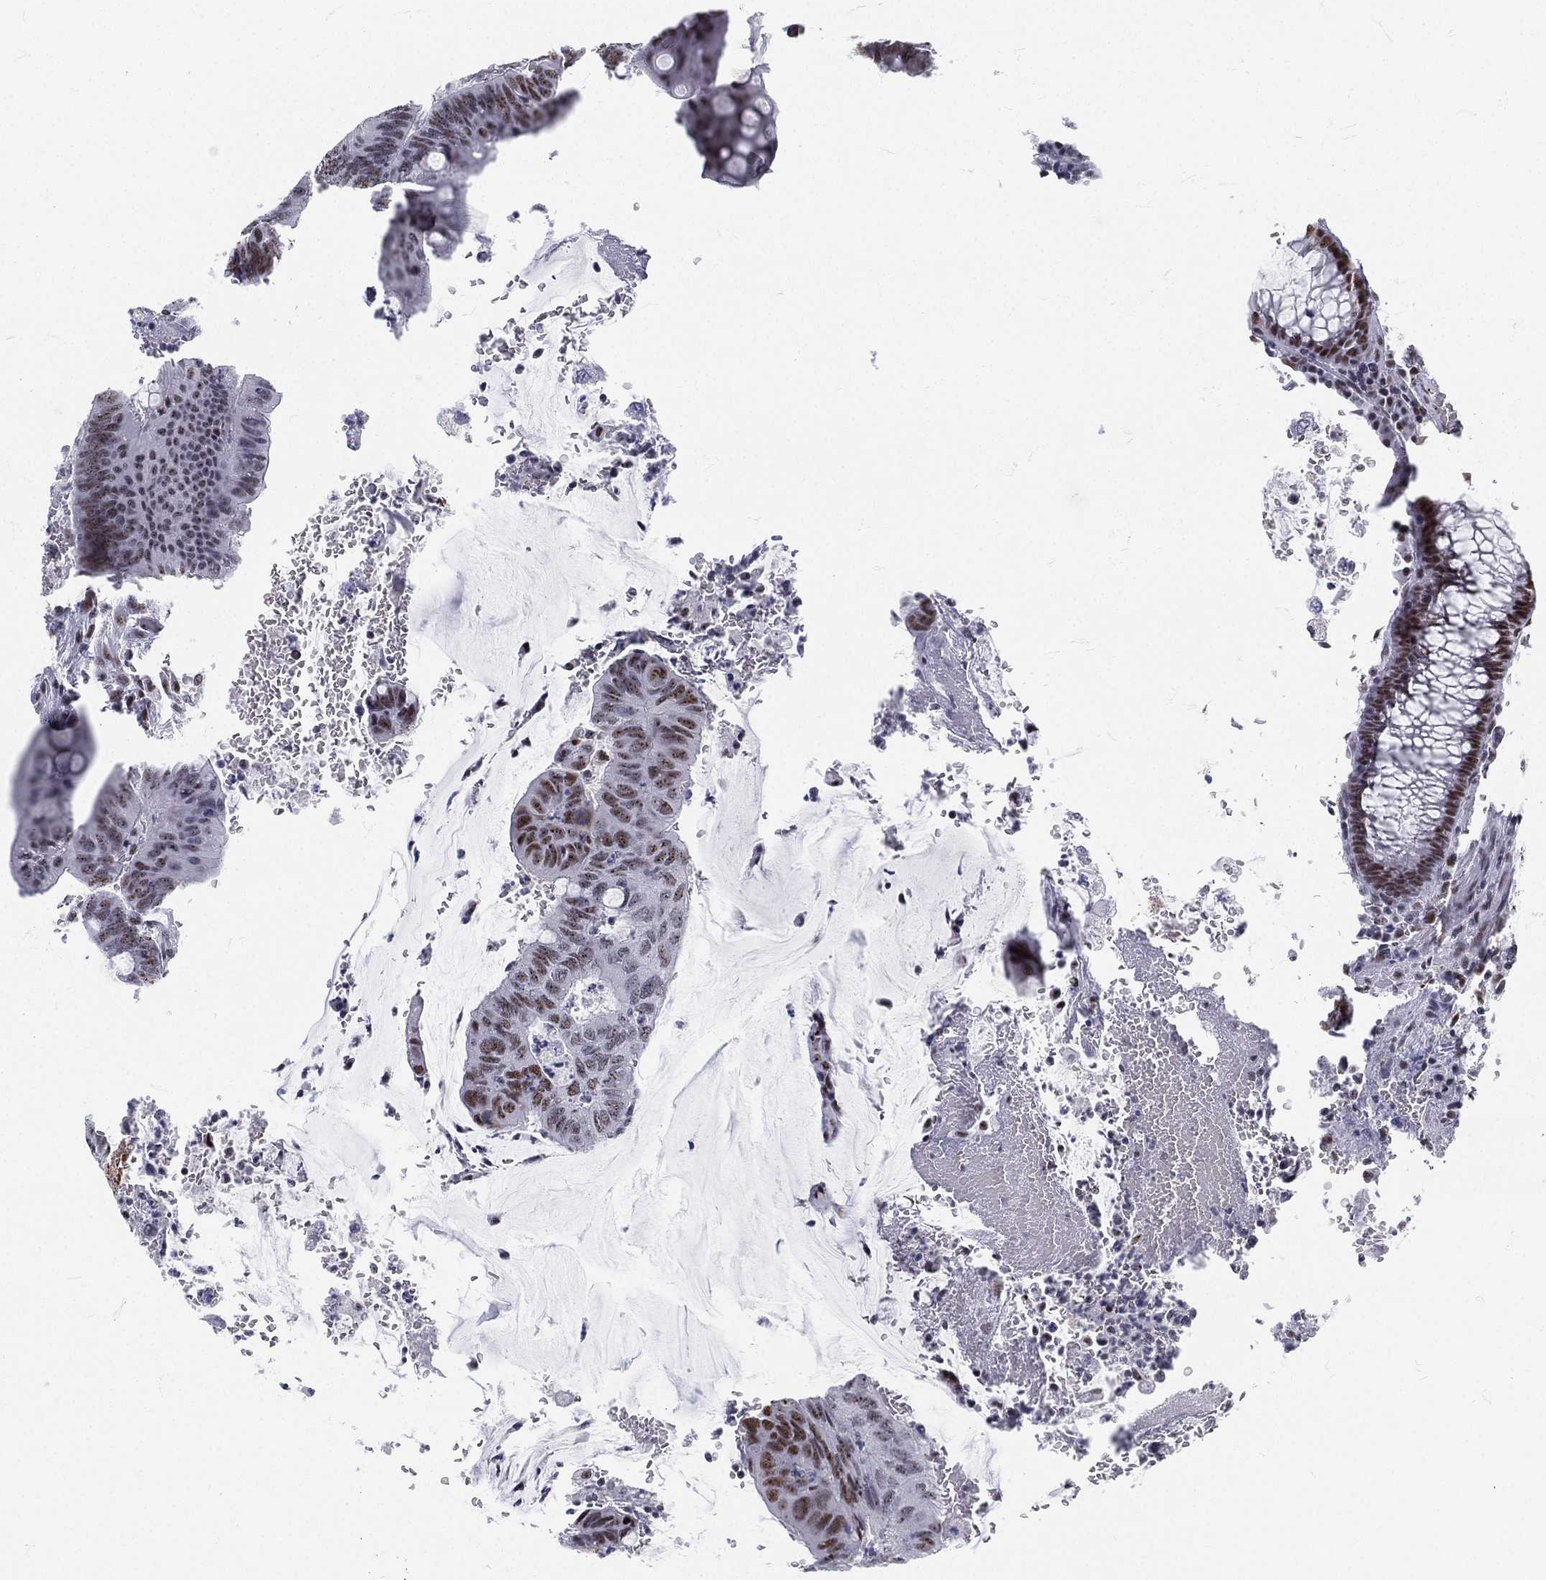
{"staining": {"intensity": "moderate", "quantity": "25%-75%", "location": "nuclear"}, "tissue": "colorectal cancer", "cell_type": "Tumor cells", "image_type": "cancer", "snomed": [{"axis": "morphology", "description": "Normal tissue, NOS"}, {"axis": "morphology", "description": "Adenocarcinoma, NOS"}, {"axis": "topography", "description": "Rectum"}], "caption": "The histopathology image reveals immunohistochemical staining of colorectal cancer (adenocarcinoma). There is moderate nuclear expression is appreciated in about 25%-75% of tumor cells.", "gene": "MAPK8IP1", "patient": {"sex": "male", "age": 92}}